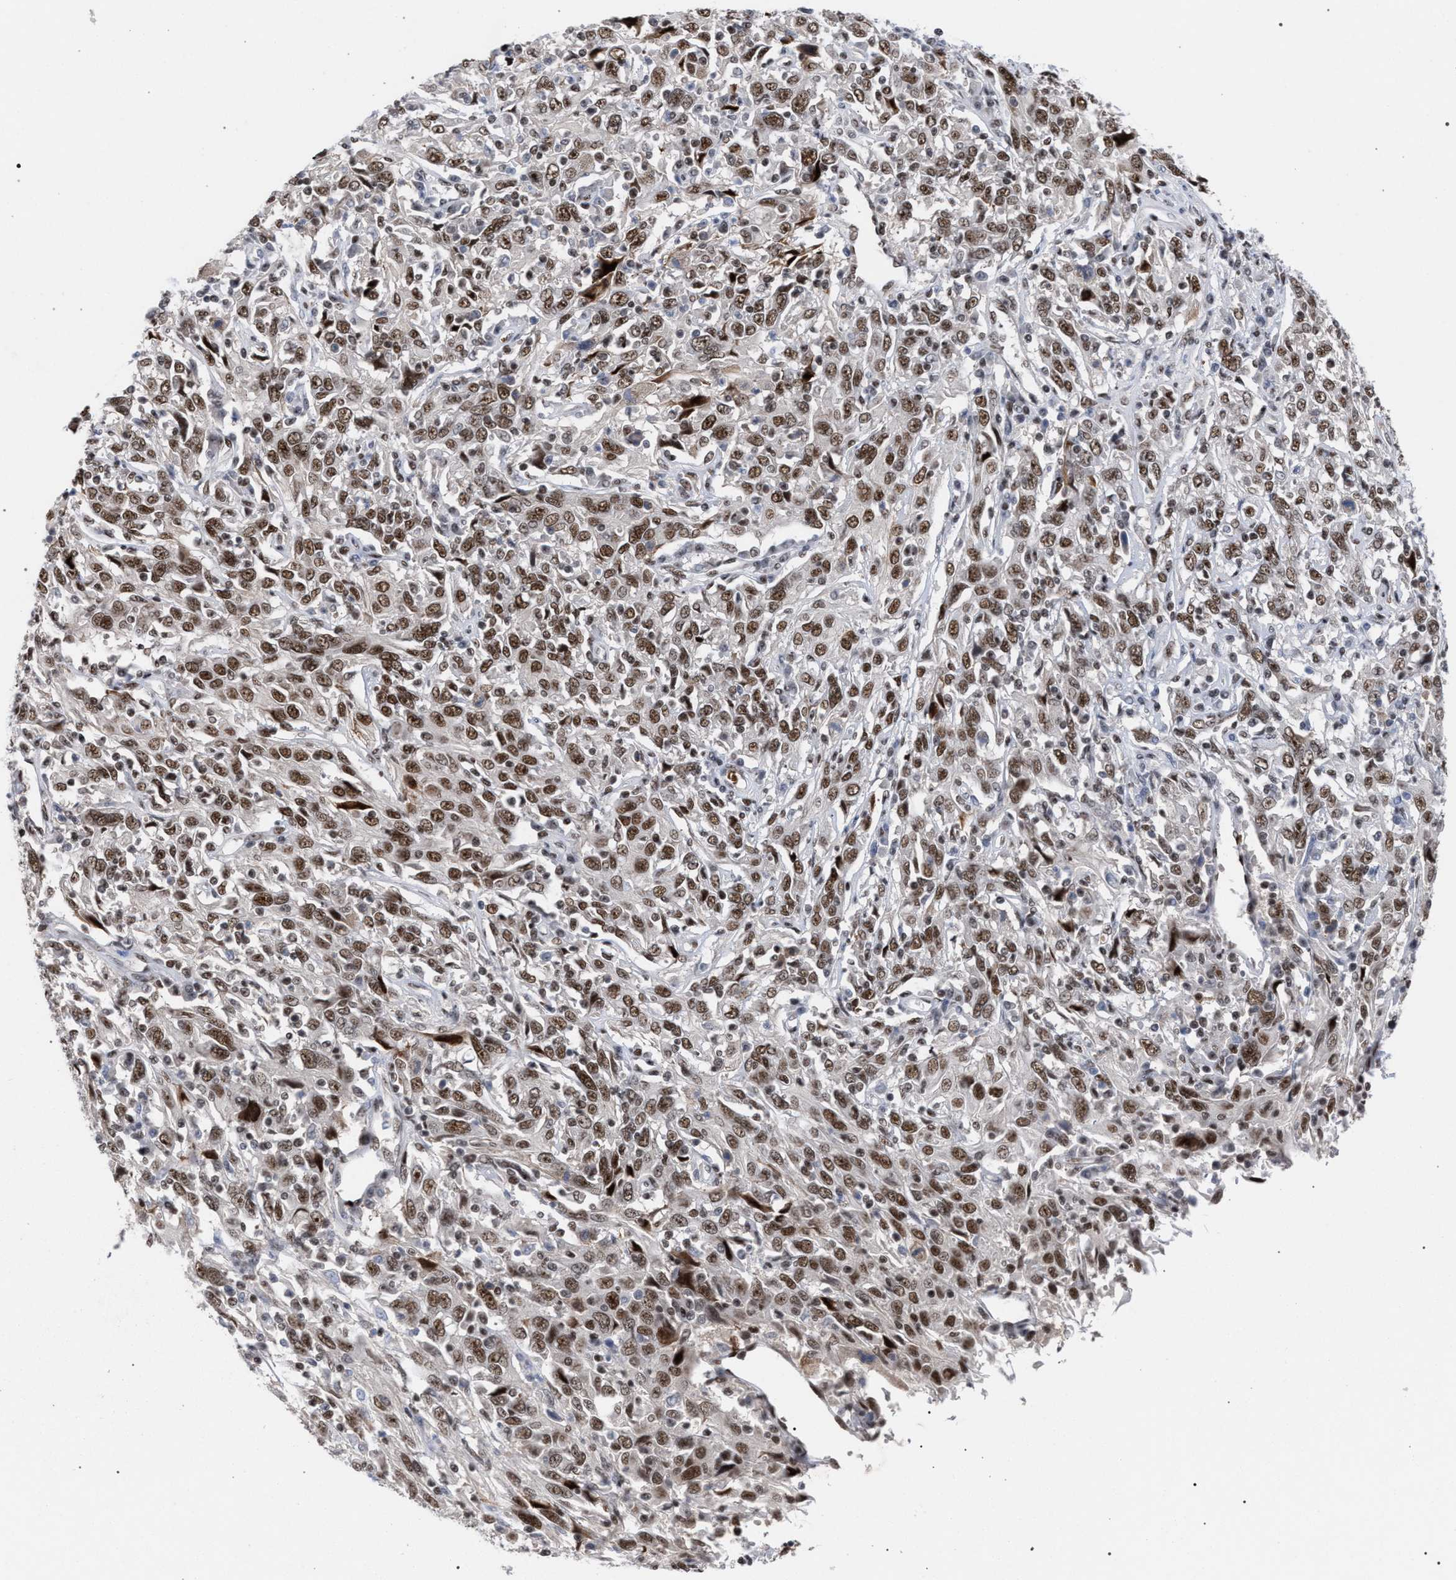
{"staining": {"intensity": "moderate", "quantity": ">75%", "location": "nuclear"}, "tissue": "cervical cancer", "cell_type": "Tumor cells", "image_type": "cancer", "snomed": [{"axis": "morphology", "description": "Squamous cell carcinoma, NOS"}, {"axis": "topography", "description": "Cervix"}], "caption": "About >75% of tumor cells in human squamous cell carcinoma (cervical) display moderate nuclear protein staining as visualized by brown immunohistochemical staining.", "gene": "SCAF4", "patient": {"sex": "female", "age": 46}}